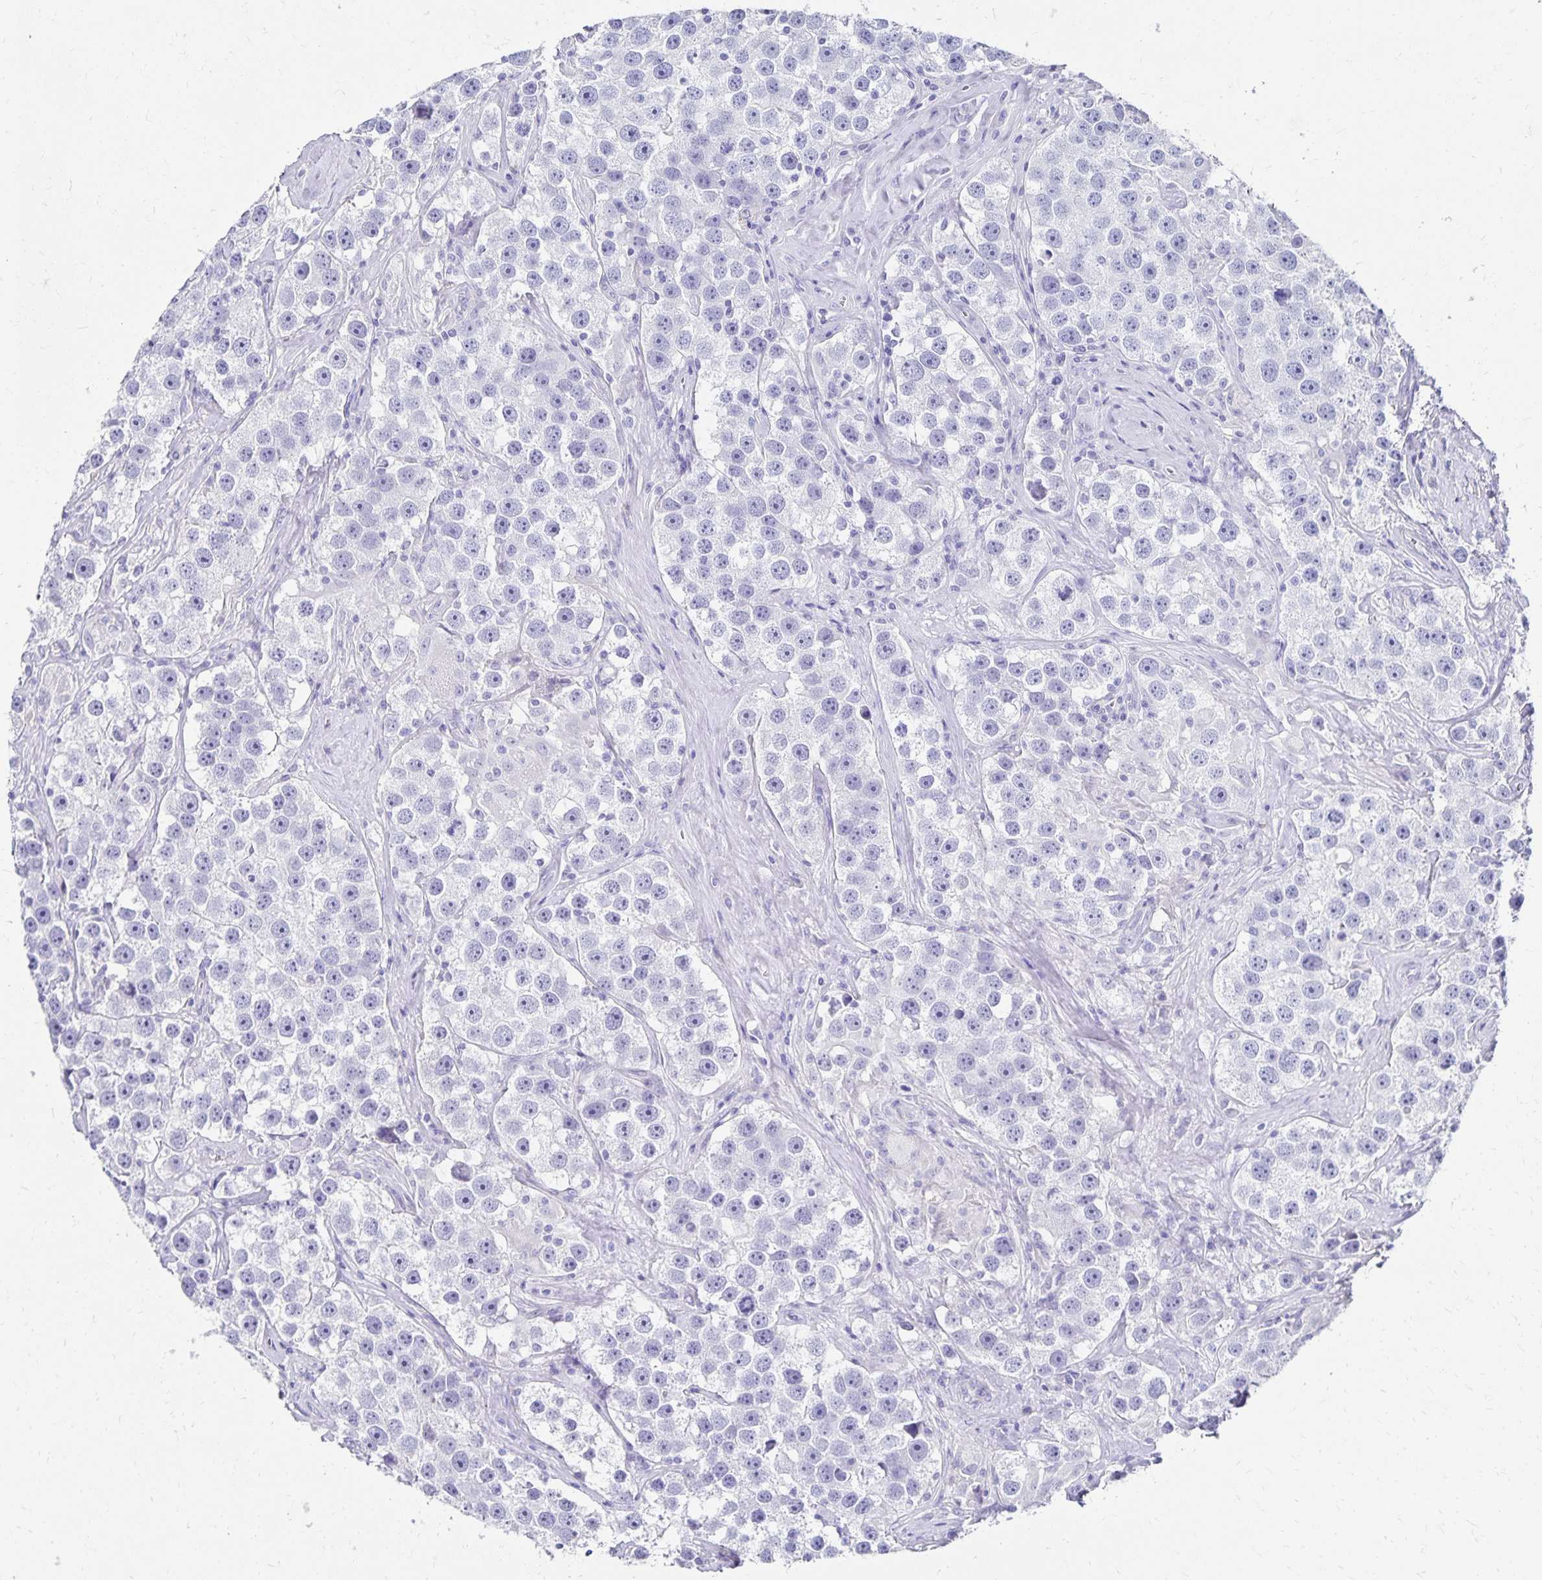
{"staining": {"intensity": "negative", "quantity": "none", "location": "none"}, "tissue": "testis cancer", "cell_type": "Tumor cells", "image_type": "cancer", "snomed": [{"axis": "morphology", "description": "Seminoma, NOS"}, {"axis": "topography", "description": "Testis"}], "caption": "High magnification brightfield microscopy of testis seminoma stained with DAB (brown) and counterstained with hematoxylin (blue): tumor cells show no significant positivity.", "gene": "DYNLT4", "patient": {"sex": "male", "age": 49}}